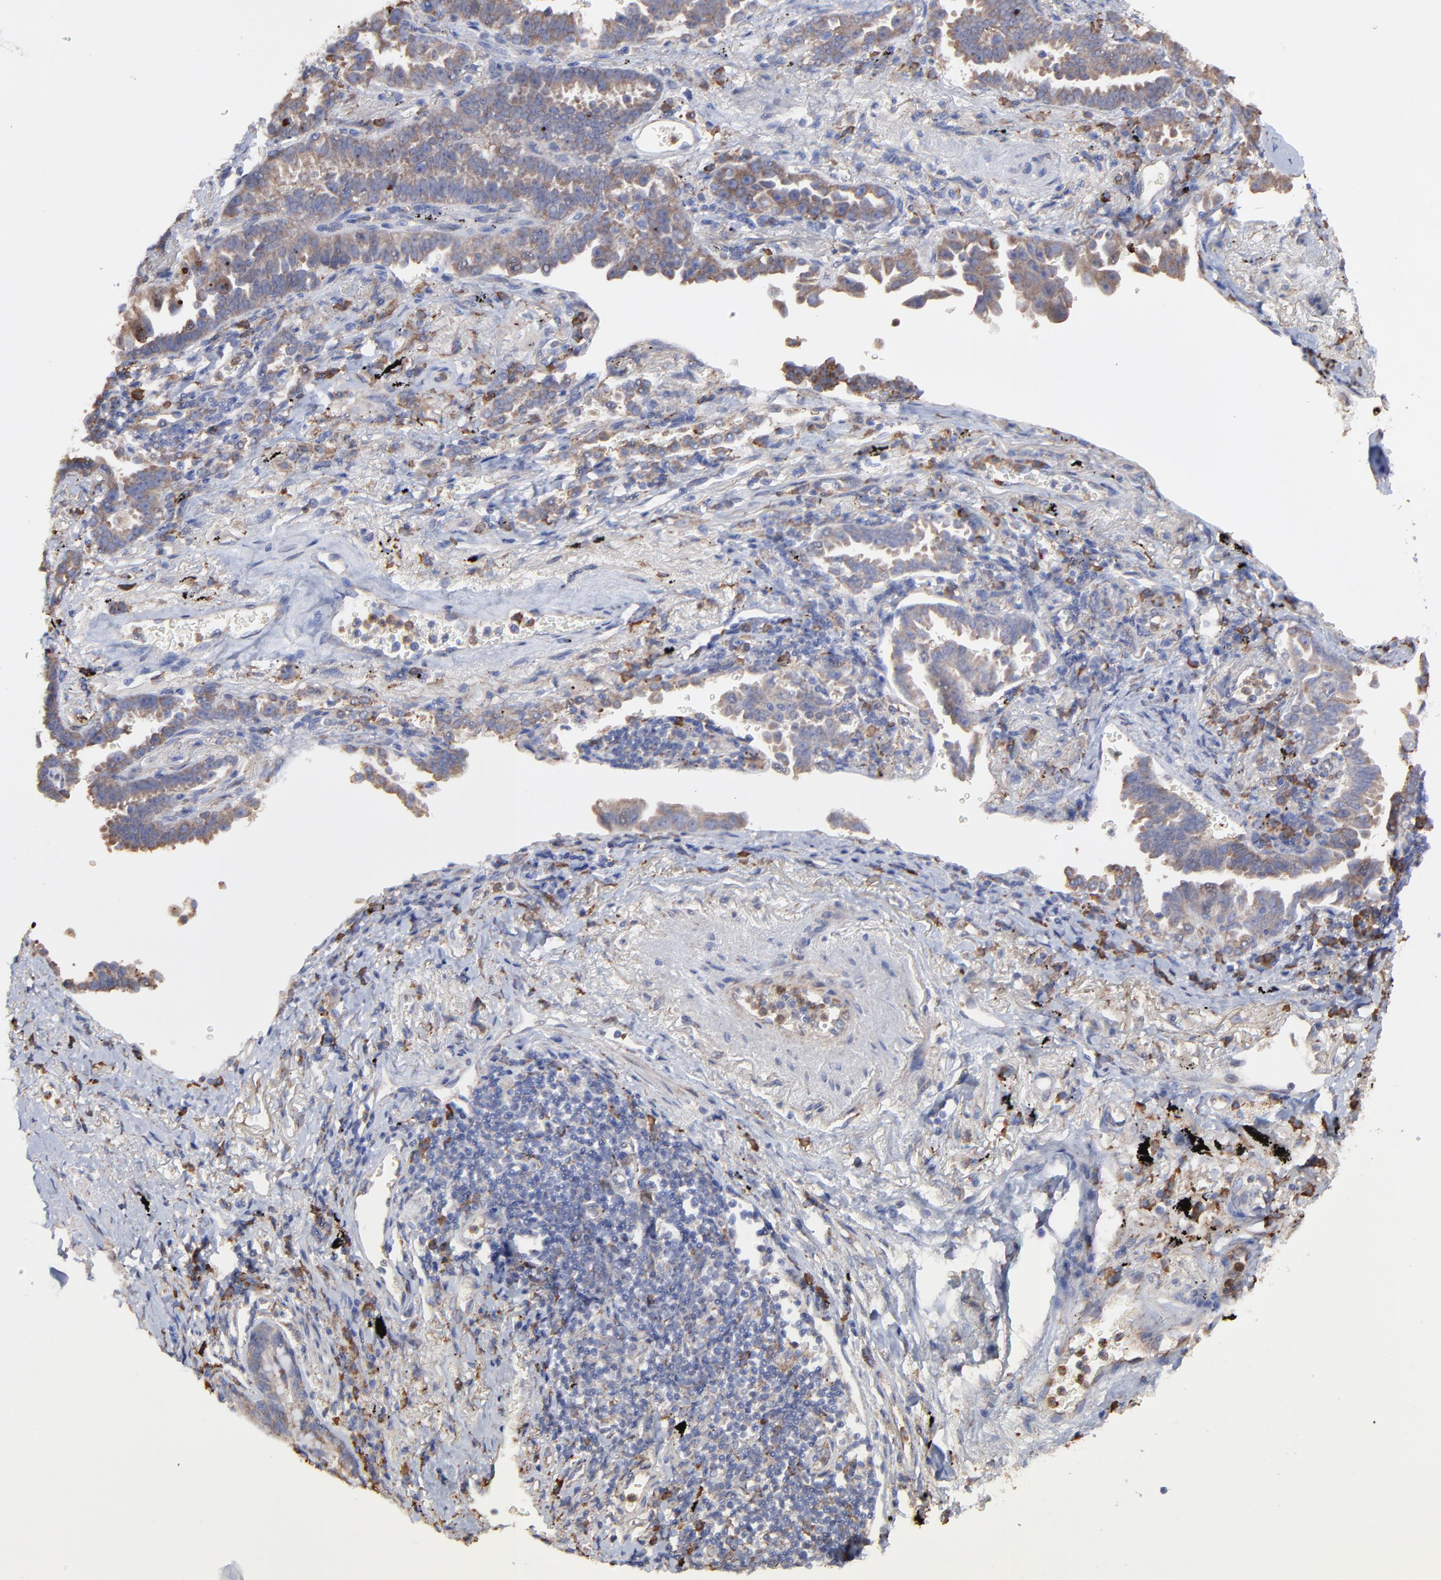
{"staining": {"intensity": "moderate", "quantity": ">75%", "location": "cytoplasmic/membranous"}, "tissue": "lung cancer", "cell_type": "Tumor cells", "image_type": "cancer", "snomed": [{"axis": "morphology", "description": "Adenocarcinoma, NOS"}, {"axis": "topography", "description": "Lung"}], "caption": "This image exhibits IHC staining of adenocarcinoma (lung), with medium moderate cytoplasmic/membranous staining in approximately >75% of tumor cells.", "gene": "PFKM", "patient": {"sex": "female", "age": 64}}